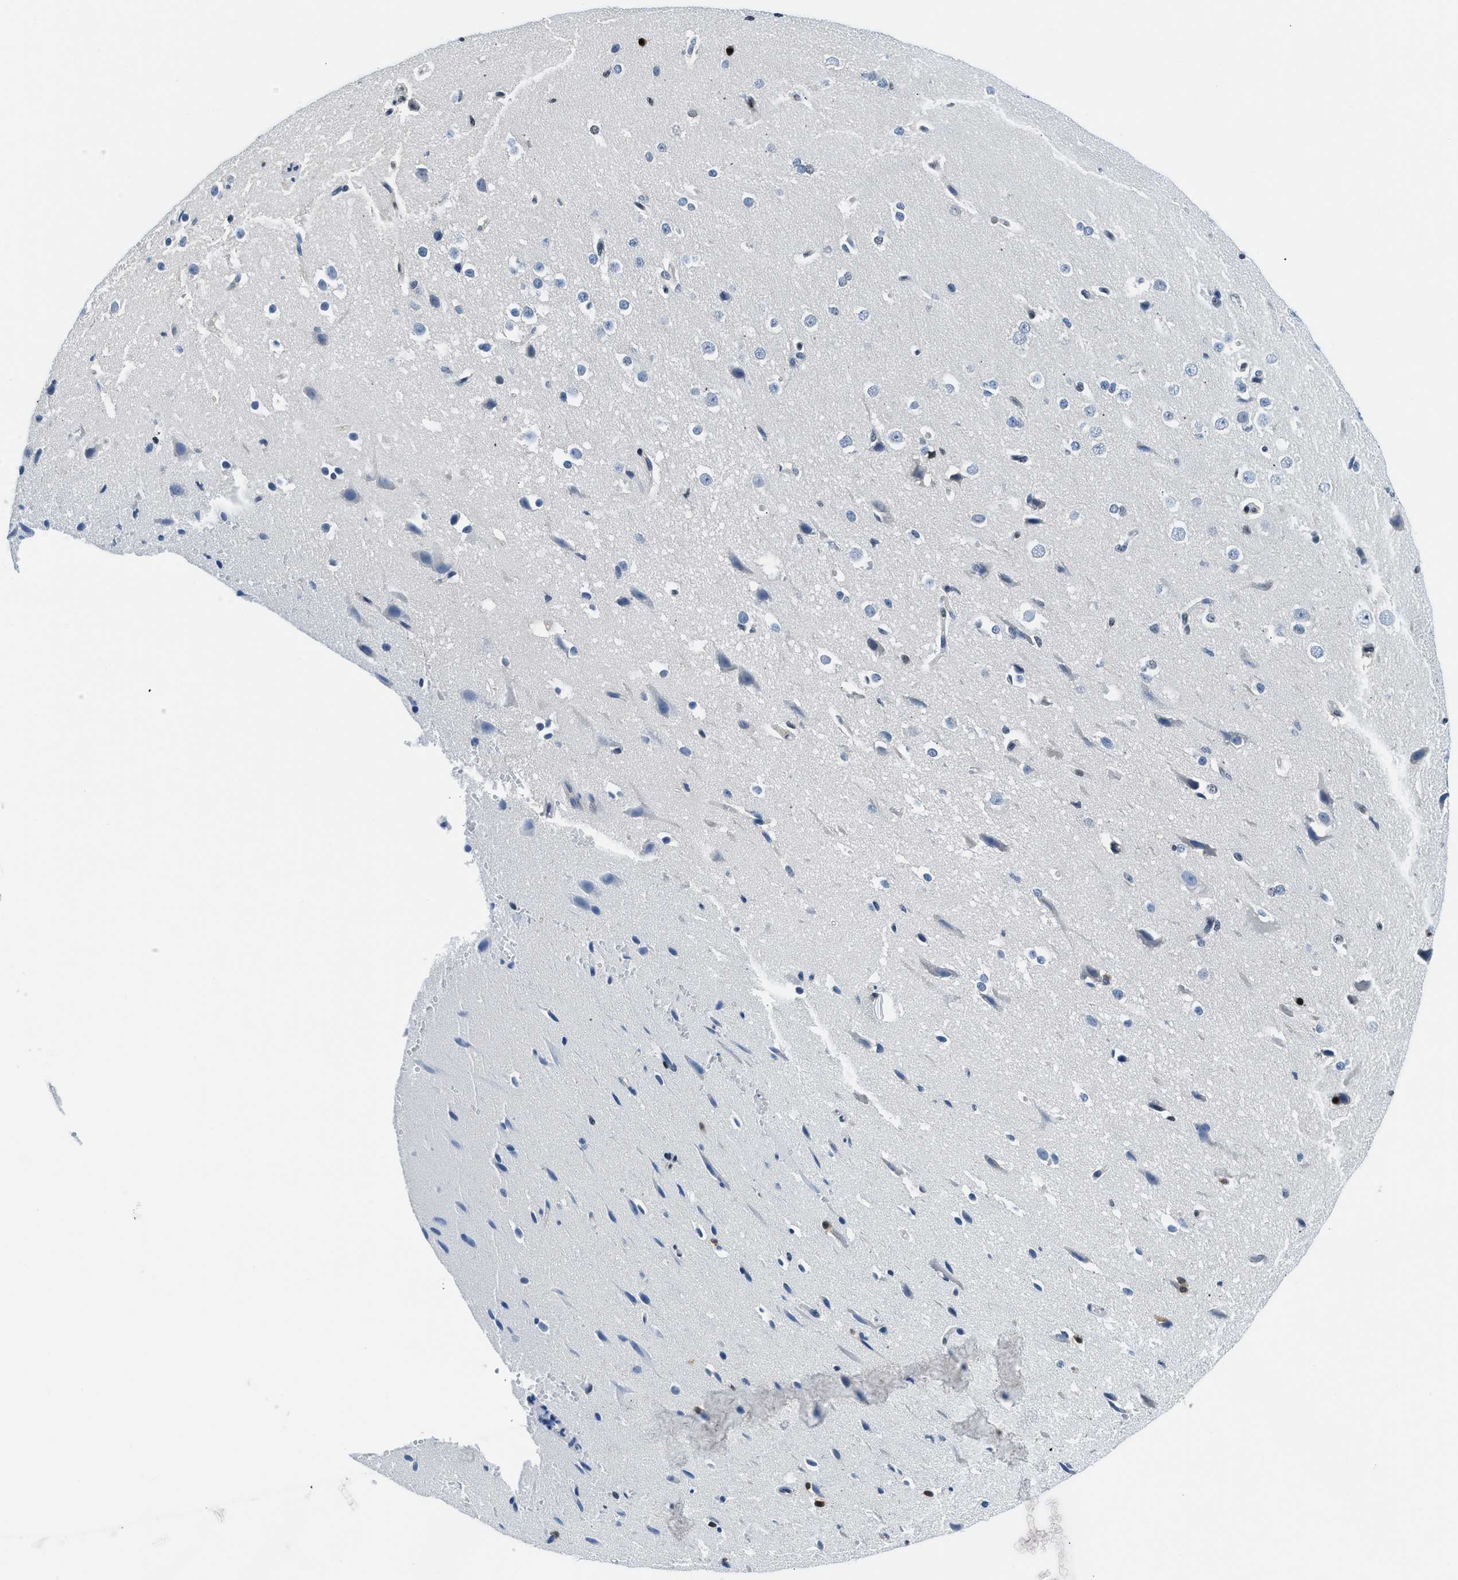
{"staining": {"intensity": "weak", "quantity": "25%-75%", "location": "cytoplasmic/membranous"}, "tissue": "cerebral cortex", "cell_type": "Endothelial cells", "image_type": "normal", "snomed": [{"axis": "morphology", "description": "Normal tissue, NOS"}, {"axis": "morphology", "description": "Developmental malformation"}, {"axis": "topography", "description": "Cerebral cortex"}], "caption": "Immunohistochemical staining of benign human cerebral cortex demonstrates weak cytoplasmic/membranous protein staining in about 25%-75% of endothelial cells.", "gene": "ALX1", "patient": {"sex": "female", "age": 30}}